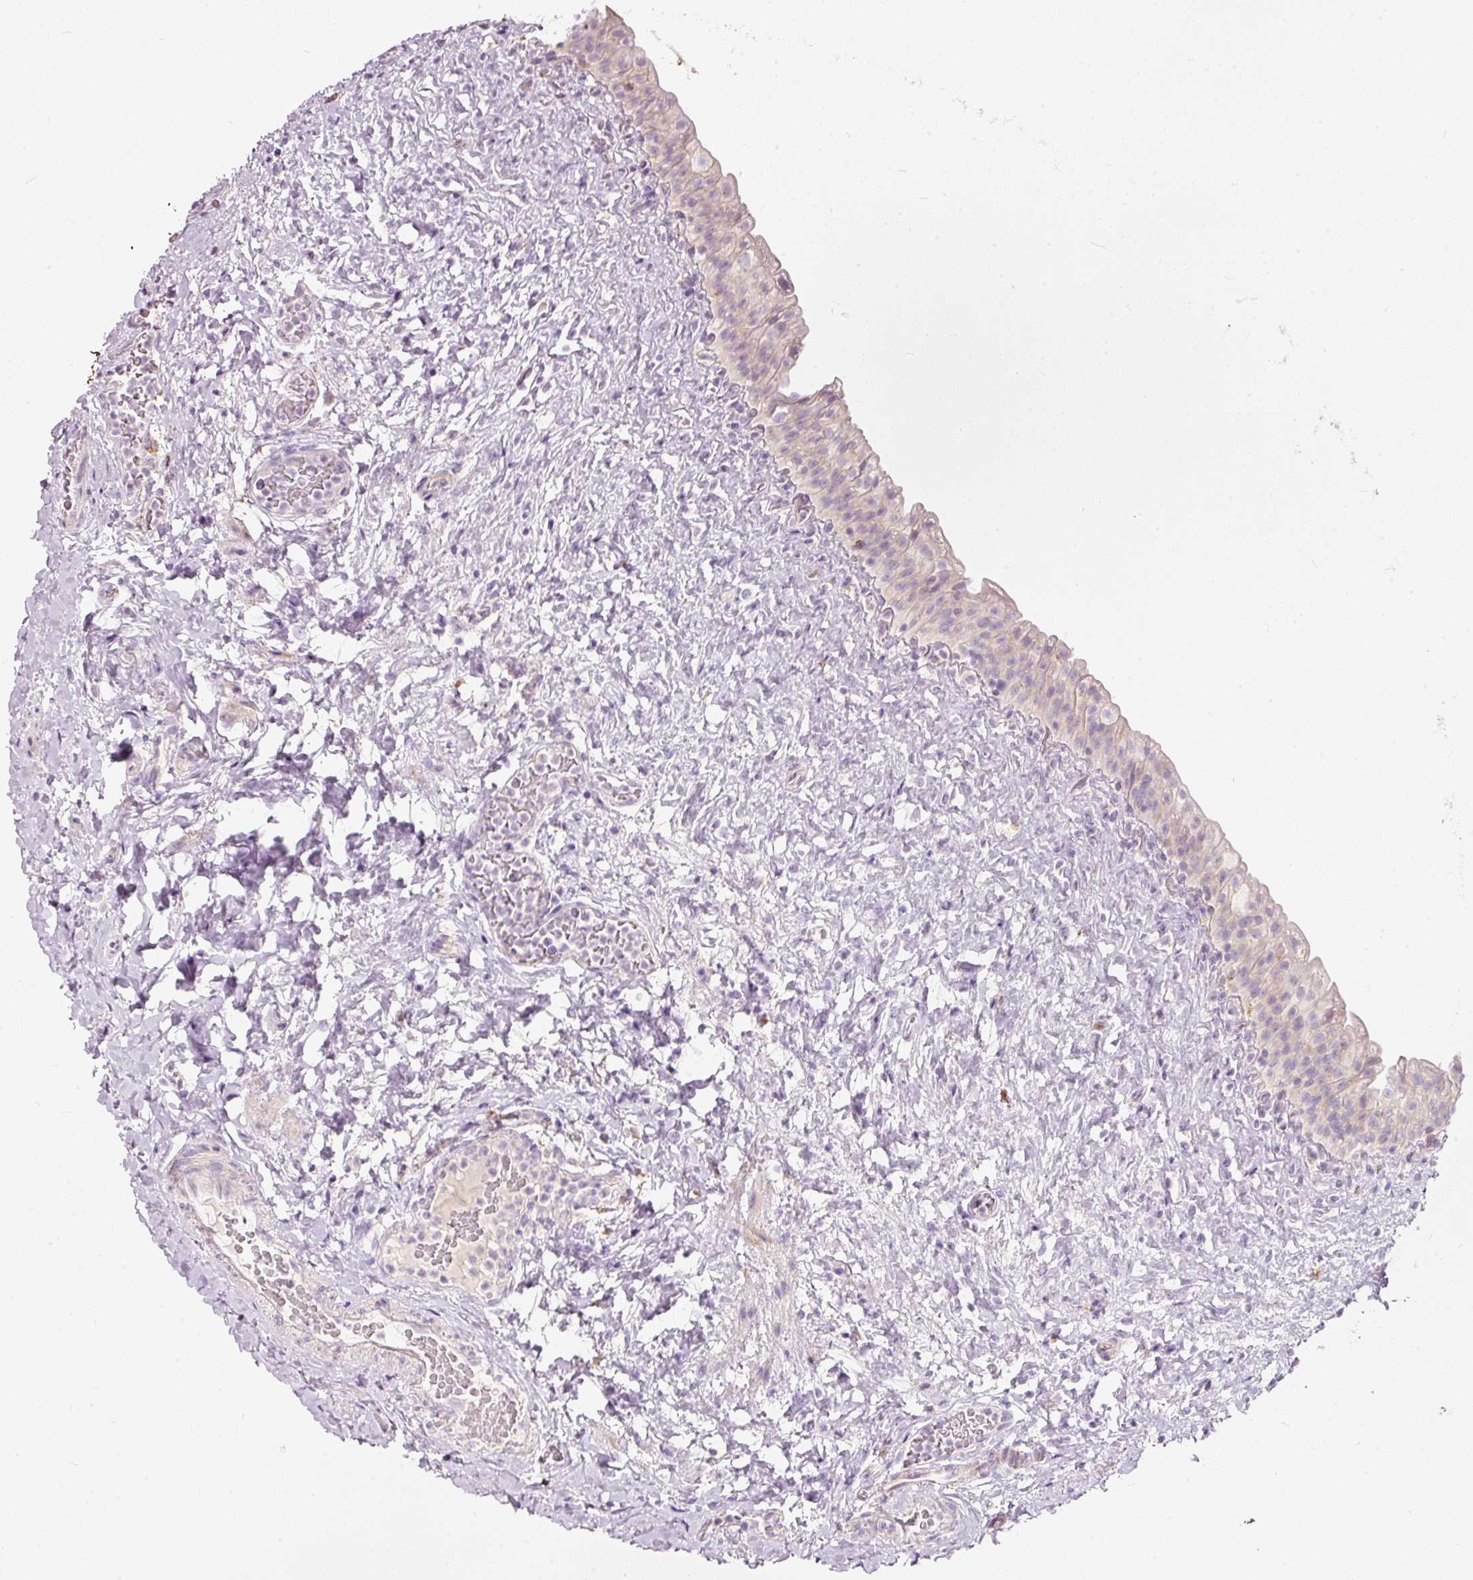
{"staining": {"intensity": "negative", "quantity": "none", "location": "none"}, "tissue": "urinary bladder", "cell_type": "Urothelial cells", "image_type": "normal", "snomed": [{"axis": "morphology", "description": "Normal tissue, NOS"}, {"axis": "topography", "description": "Urinary bladder"}], "caption": "Urothelial cells show no significant protein expression in normal urinary bladder. (DAB immunohistochemistry with hematoxylin counter stain).", "gene": "MTHFD2", "patient": {"sex": "female", "age": 27}}